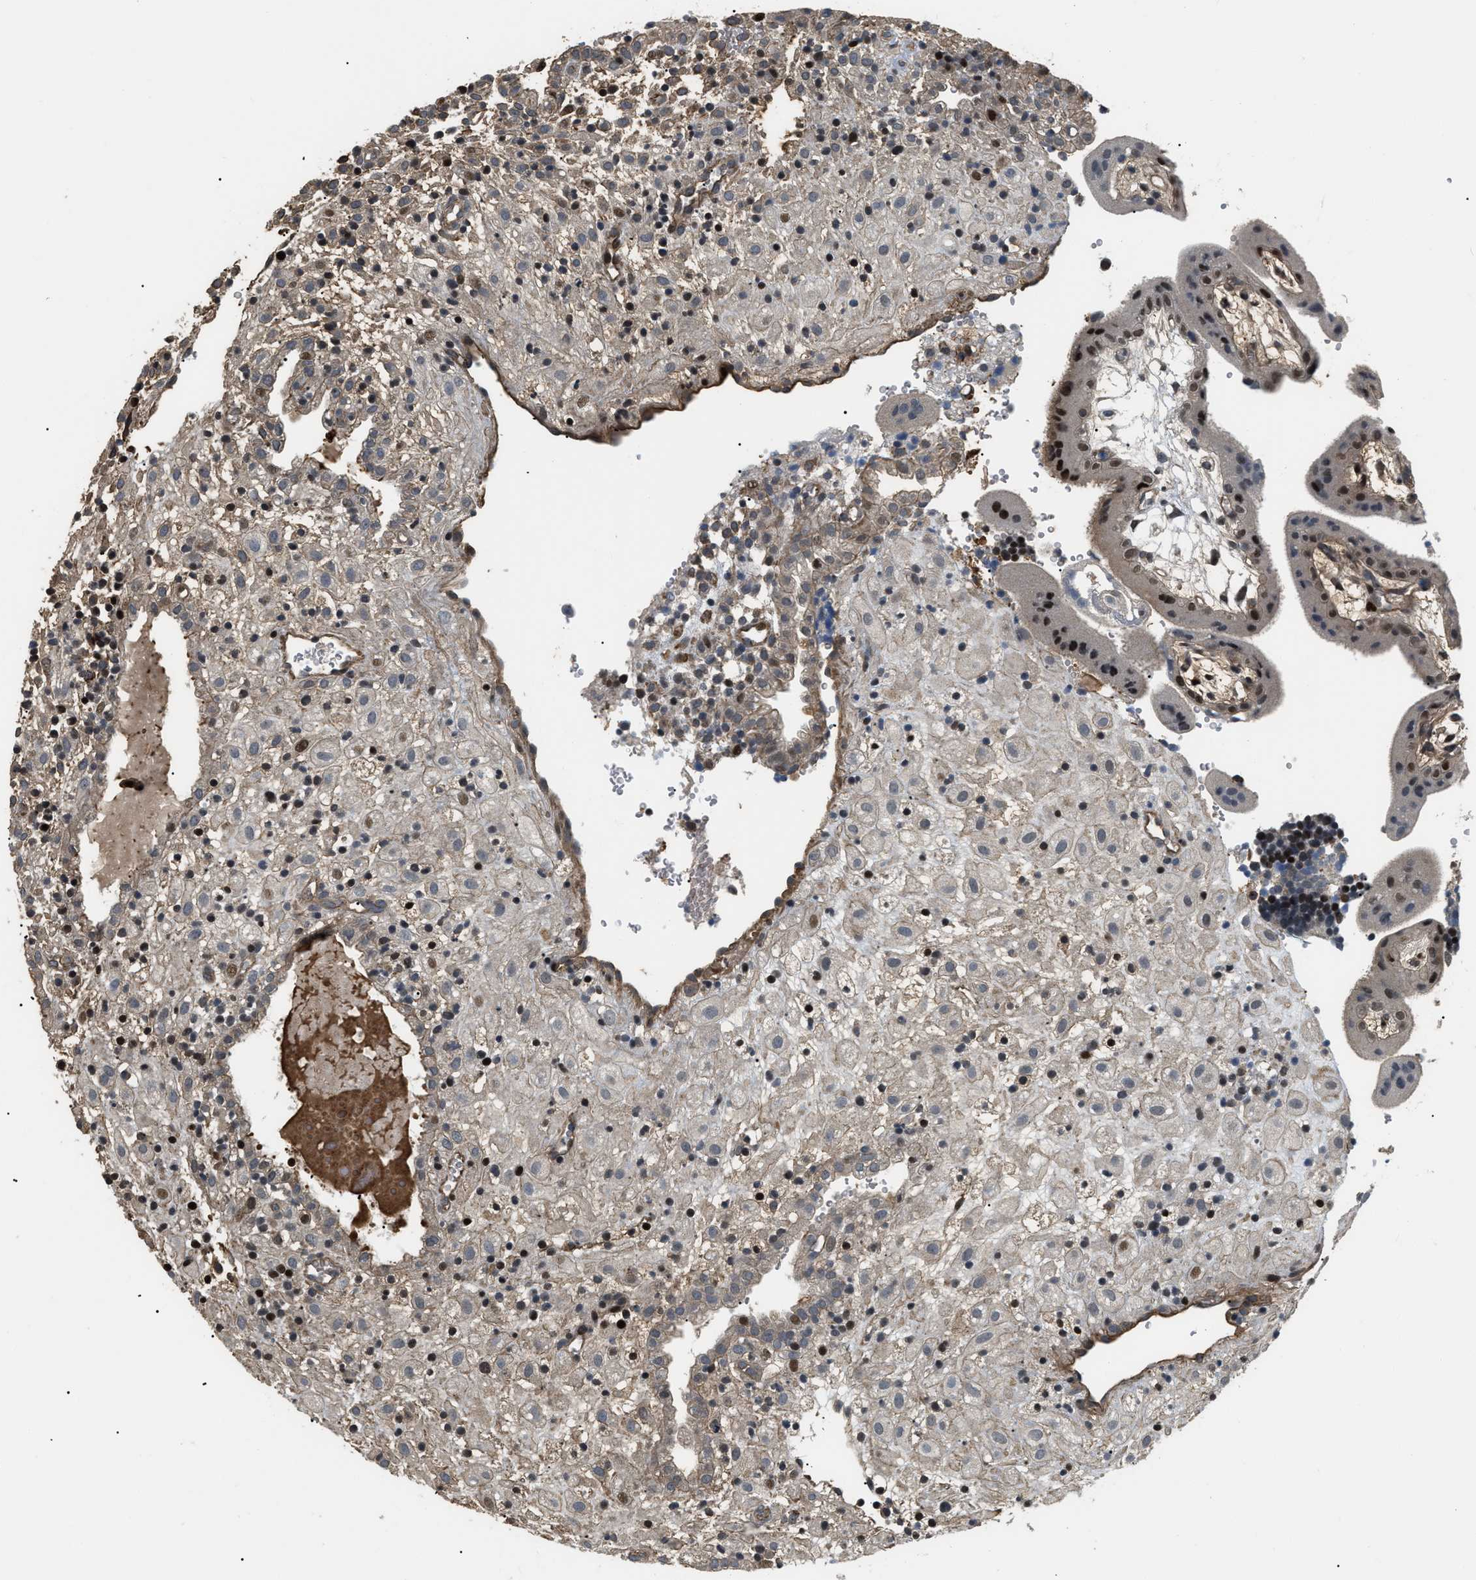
{"staining": {"intensity": "negative", "quantity": "none", "location": "none"}, "tissue": "placenta", "cell_type": "Decidual cells", "image_type": "normal", "snomed": [{"axis": "morphology", "description": "Normal tissue, NOS"}, {"axis": "topography", "description": "Placenta"}], "caption": "Immunohistochemistry (IHC) of benign human placenta reveals no staining in decidual cells. Nuclei are stained in blue.", "gene": "LTA4H", "patient": {"sex": "female", "age": 18}}